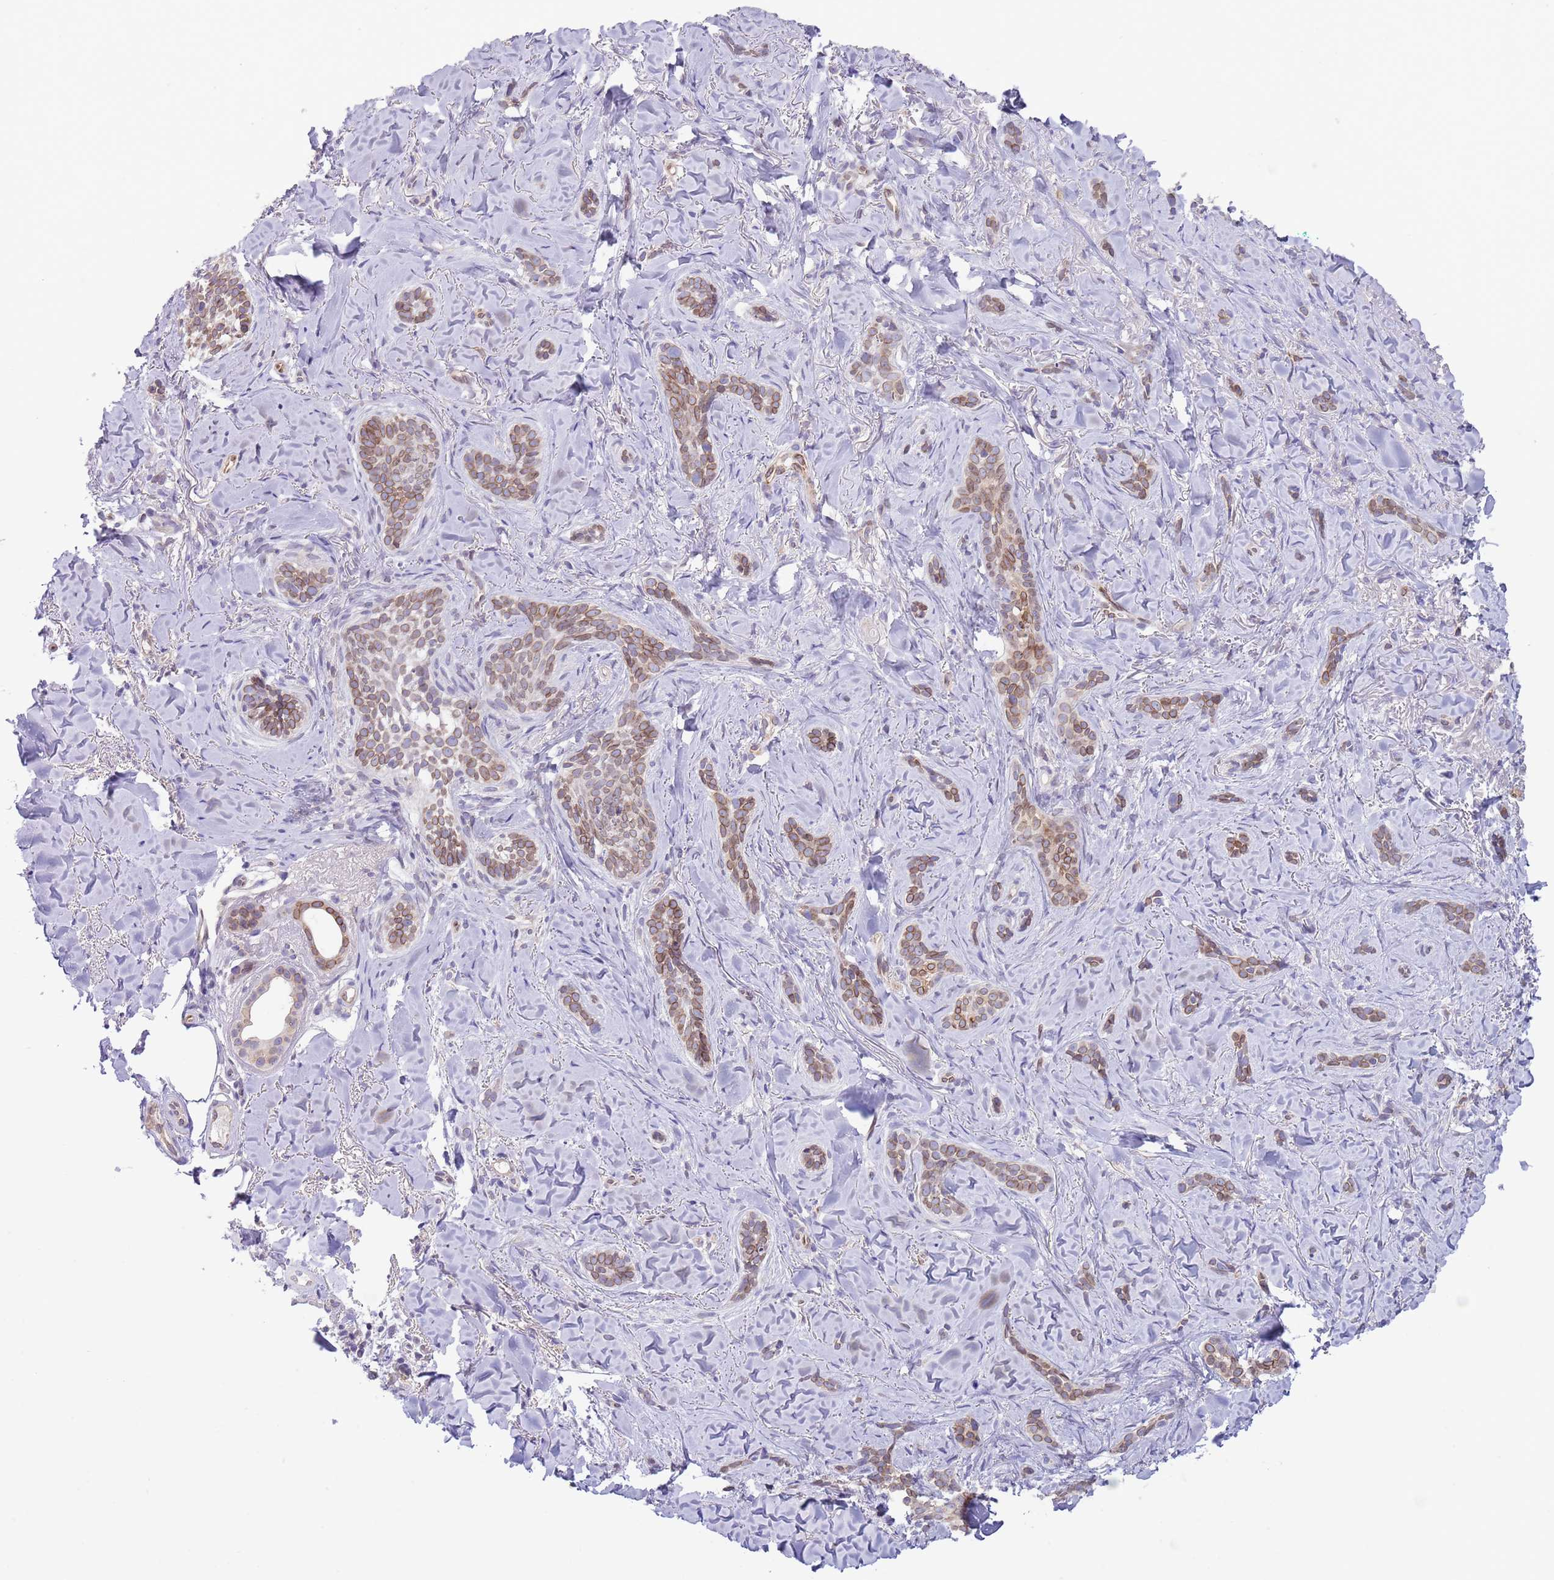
{"staining": {"intensity": "moderate", "quantity": ">75%", "location": "cytoplasmic/membranous"}, "tissue": "skin cancer", "cell_type": "Tumor cells", "image_type": "cancer", "snomed": [{"axis": "morphology", "description": "Basal cell carcinoma"}, {"axis": "topography", "description": "Skin"}], "caption": "About >75% of tumor cells in basal cell carcinoma (skin) show moderate cytoplasmic/membranous protein expression as visualized by brown immunohistochemical staining.", "gene": "EBPL", "patient": {"sex": "female", "age": 55}}